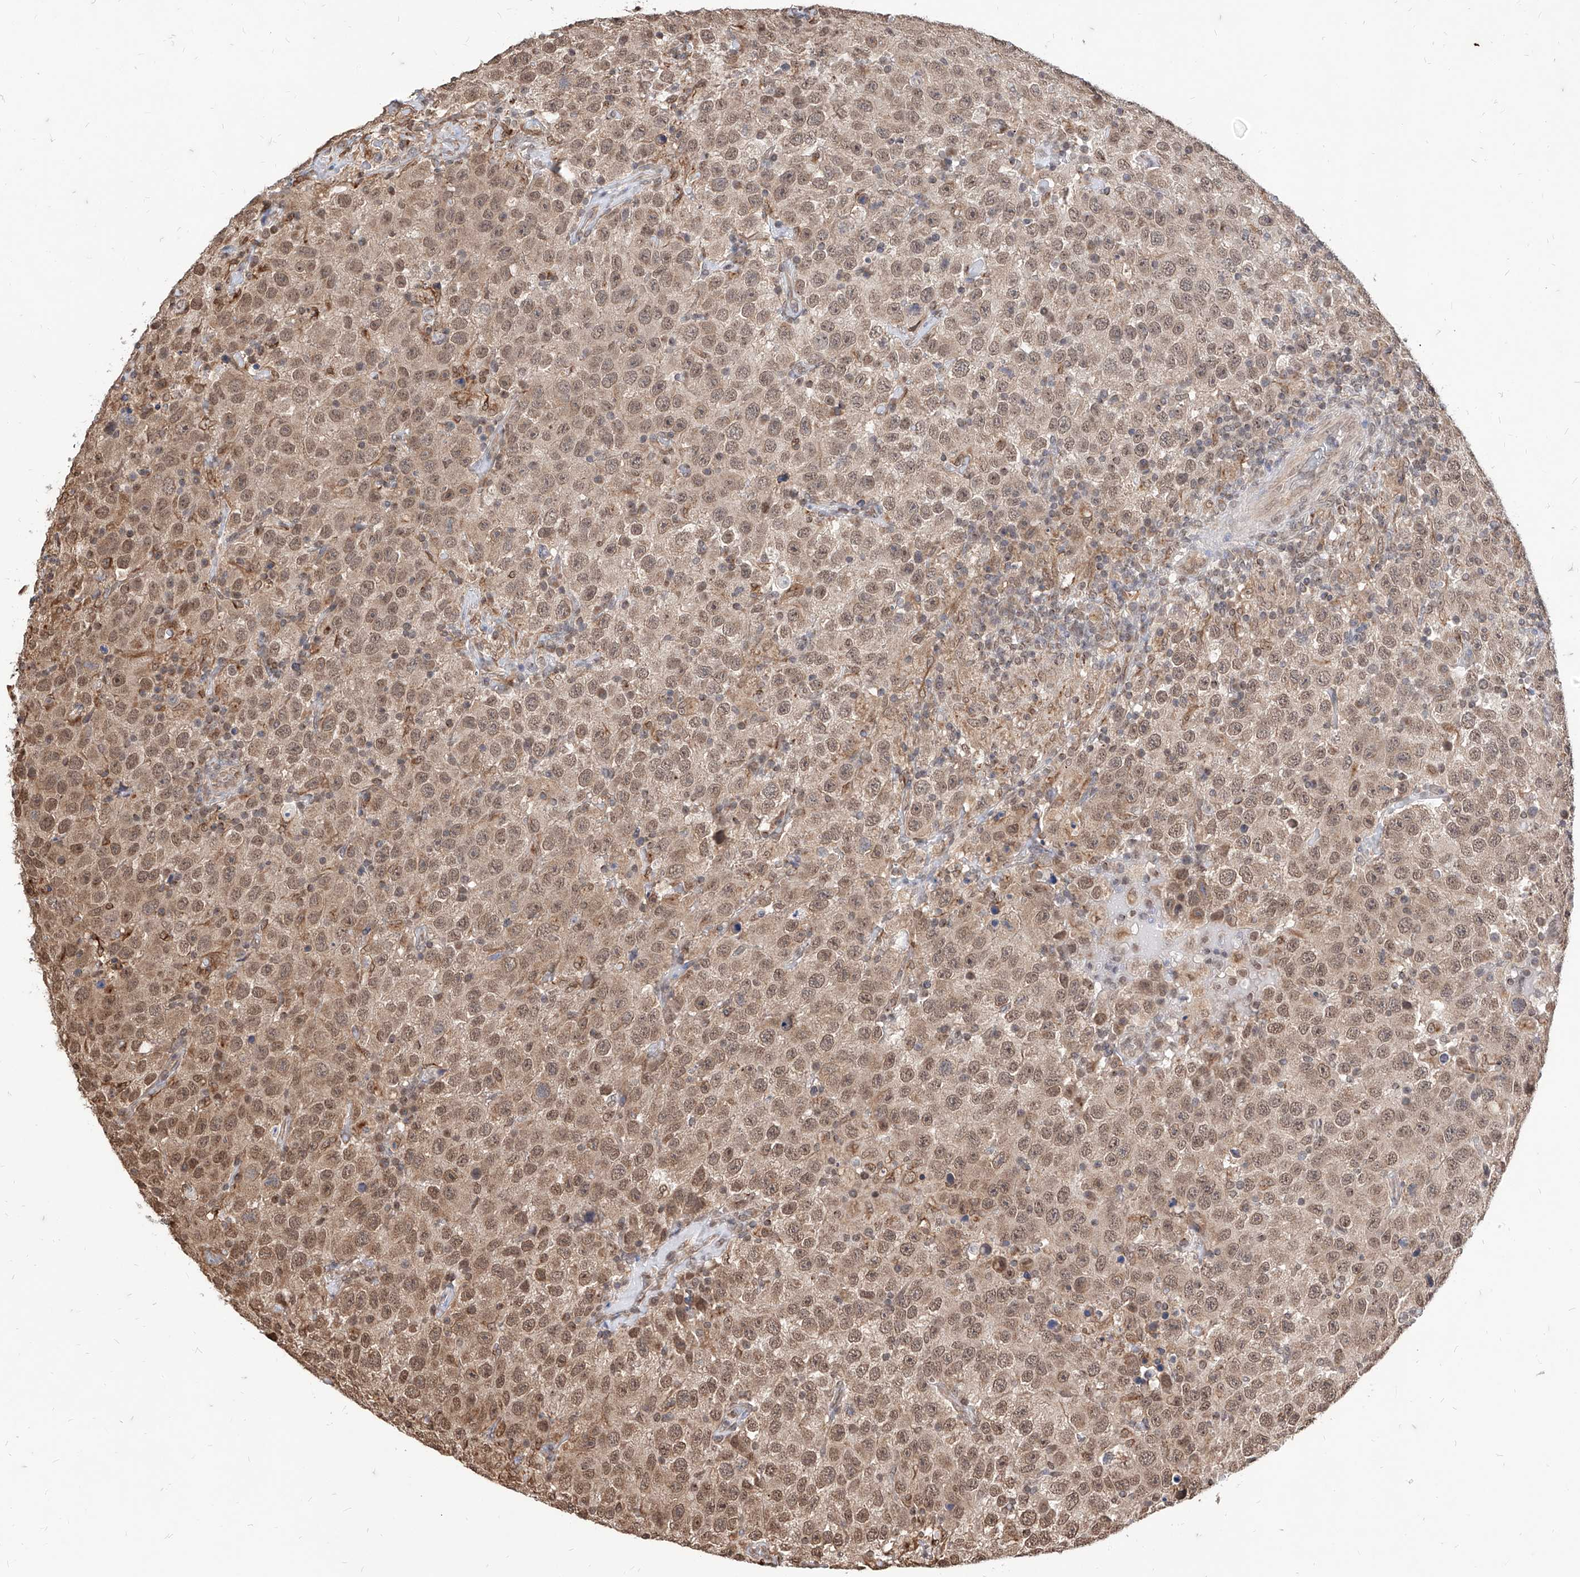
{"staining": {"intensity": "moderate", "quantity": ">75%", "location": "cytoplasmic/membranous,nuclear"}, "tissue": "testis cancer", "cell_type": "Tumor cells", "image_type": "cancer", "snomed": [{"axis": "morphology", "description": "Seminoma, NOS"}, {"axis": "topography", "description": "Testis"}], "caption": "Testis cancer stained with a protein marker exhibits moderate staining in tumor cells.", "gene": "C8orf82", "patient": {"sex": "male", "age": 41}}